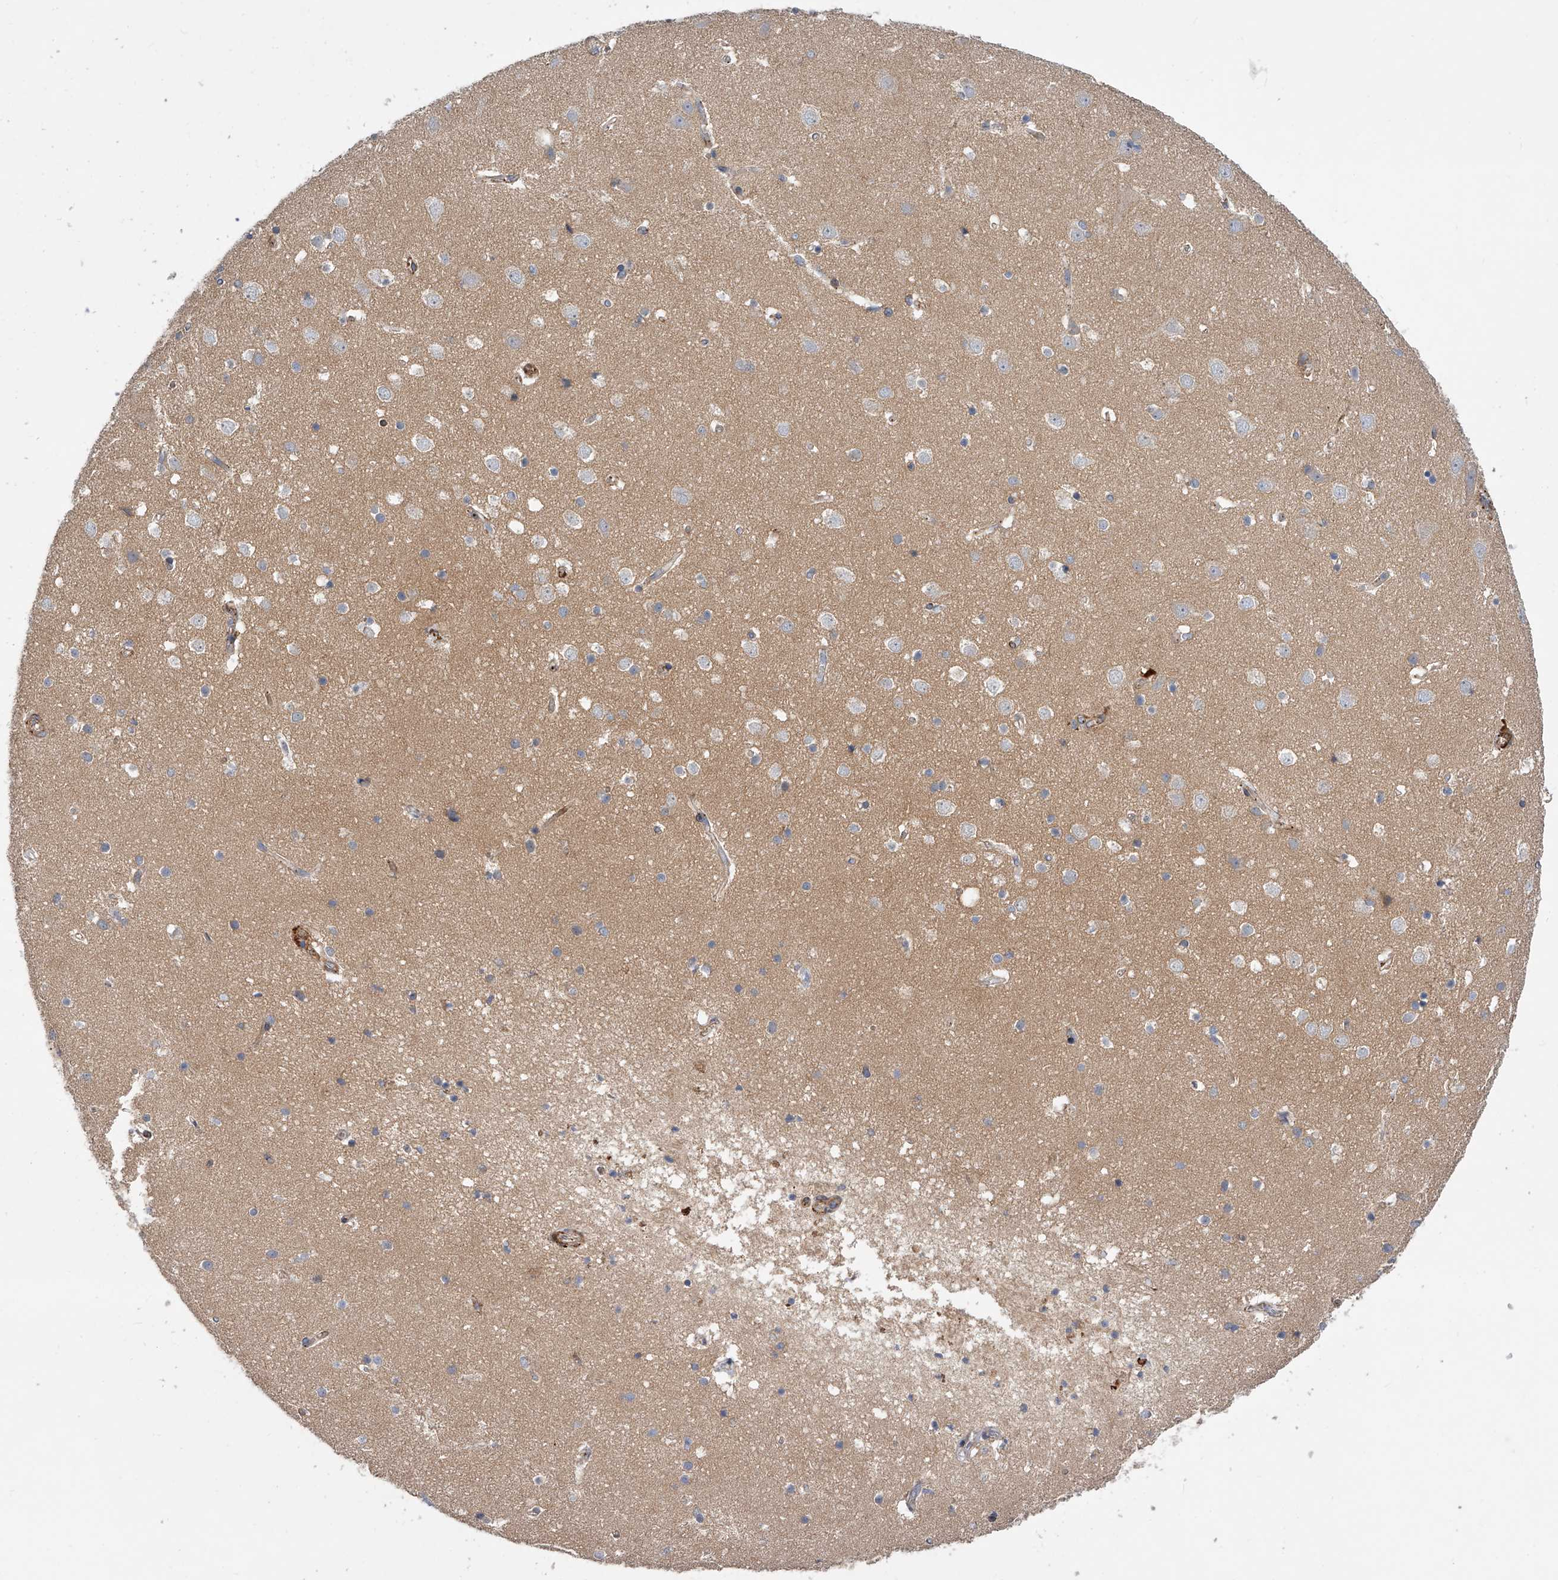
{"staining": {"intensity": "moderate", "quantity": ">75%", "location": "cytoplasmic/membranous"}, "tissue": "cerebral cortex", "cell_type": "Endothelial cells", "image_type": "normal", "snomed": [{"axis": "morphology", "description": "Normal tissue, NOS"}, {"axis": "topography", "description": "Cerebral cortex"}], "caption": "An immunohistochemistry (IHC) photomicrograph of benign tissue is shown. Protein staining in brown shows moderate cytoplasmic/membranous positivity in cerebral cortex within endothelial cells. The staining was performed using DAB (3,3'-diaminobenzidine) to visualize the protein expression in brown, while the nuclei were stained in blue with hematoxylin (Magnification: 20x).", "gene": "PDSS2", "patient": {"sex": "male", "age": 54}}